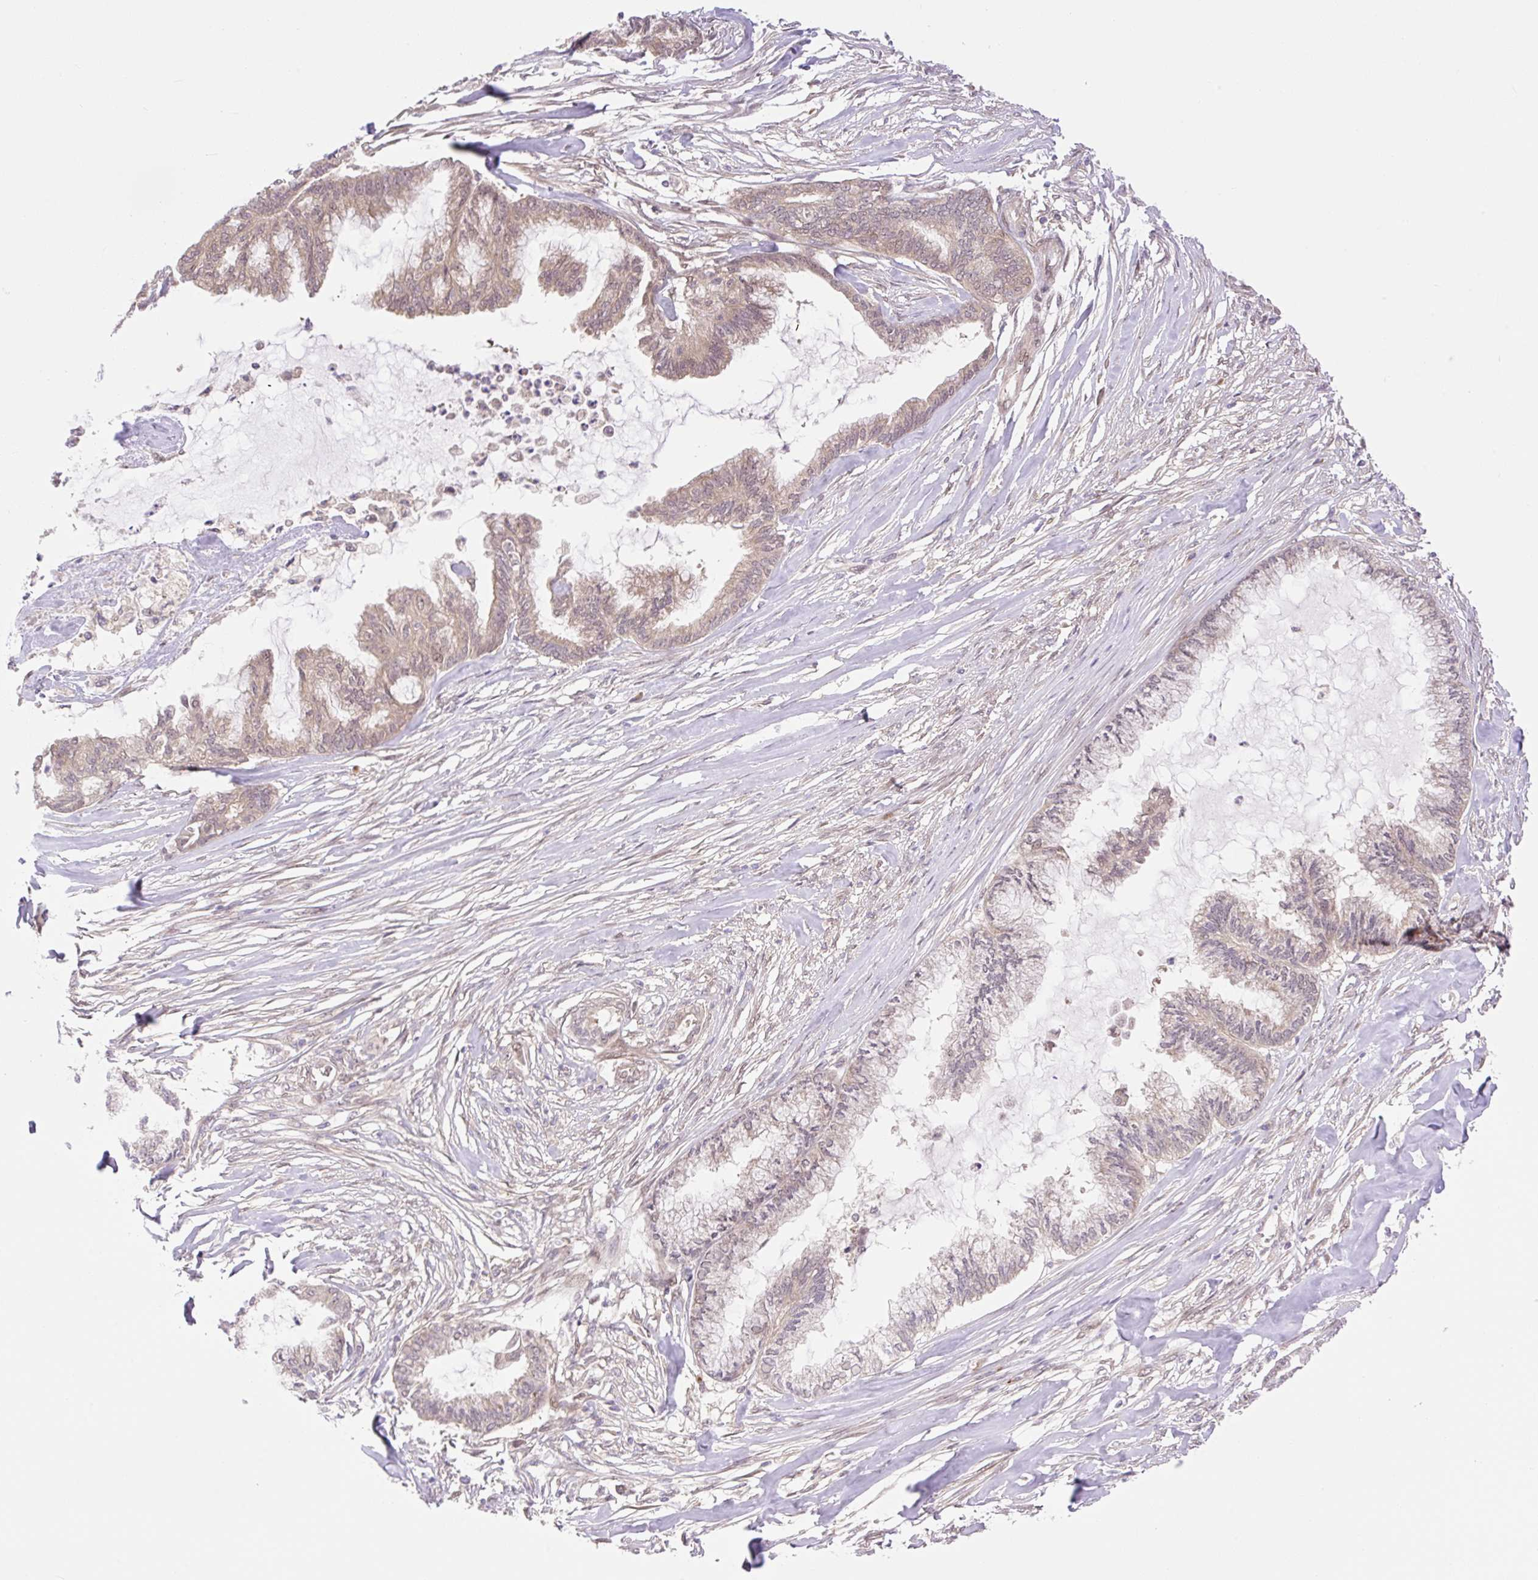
{"staining": {"intensity": "weak", "quantity": ">75%", "location": "cytoplasmic/membranous,nuclear"}, "tissue": "endometrial cancer", "cell_type": "Tumor cells", "image_type": "cancer", "snomed": [{"axis": "morphology", "description": "Adenocarcinoma, NOS"}, {"axis": "topography", "description": "Endometrium"}], "caption": "Approximately >75% of tumor cells in endometrial adenocarcinoma display weak cytoplasmic/membranous and nuclear protein positivity as visualized by brown immunohistochemical staining.", "gene": "VPS25", "patient": {"sex": "female", "age": 86}}